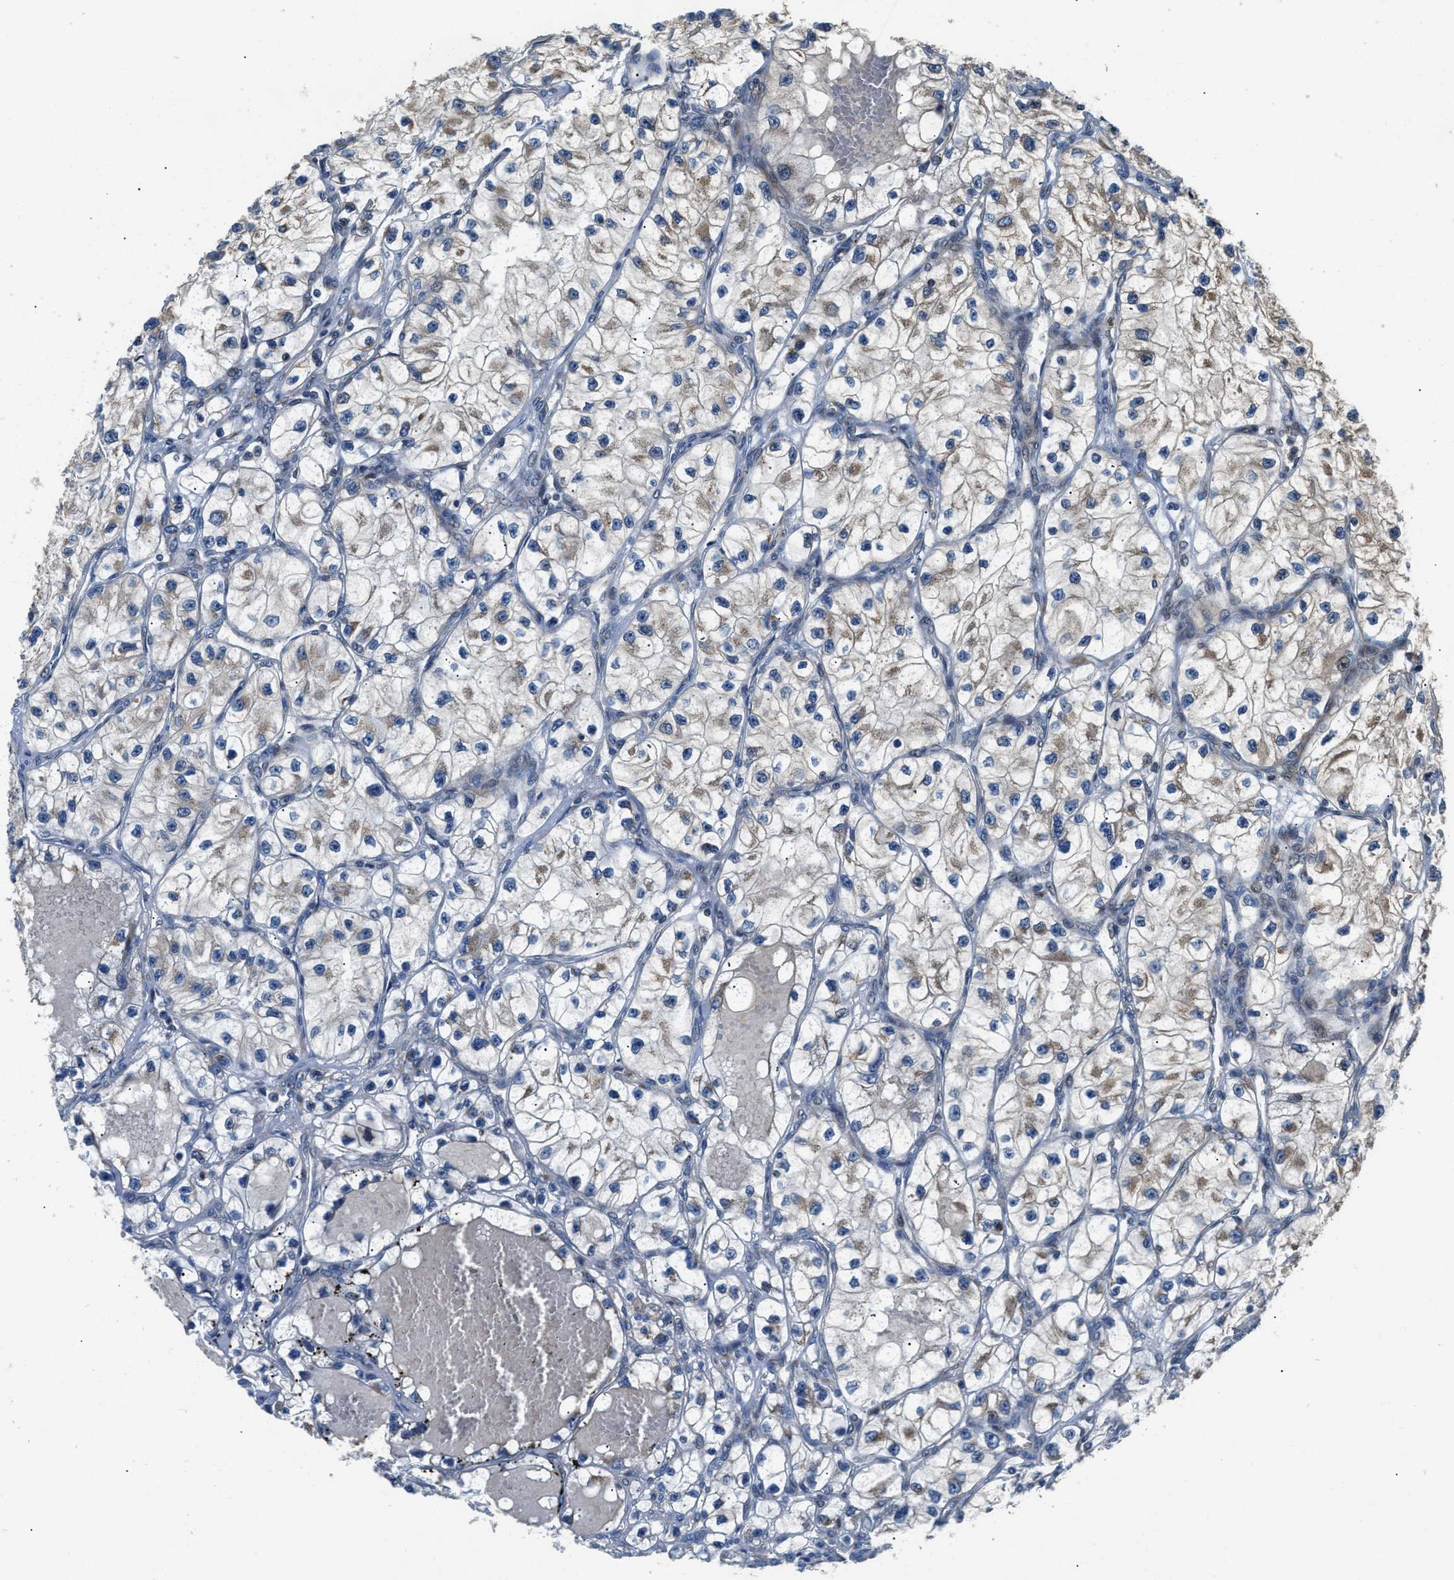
{"staining": {"intensity": "weak", "quantity": "25%-75%", "location": "cytoplasmic/membranous"}, "tissue": "renal cancer", "cell_type": "Tumor cells", "image_type": "cancer", "snomed": [{"axis": "morphology", "description": "Adenocarcinoma, NOS"}, {"axis": "topography", "description": "Kidney"}], "caption": "DAB (3,3'-diaminobenzidine) immunohistochemical staining of renal adenocarcinoma shows weak cytoplasmic/membranous protein positivity in approximately 25%-75% of tumor cells.", "gene": "FUT8", "patient": {"sex": "female", "age": 57}}